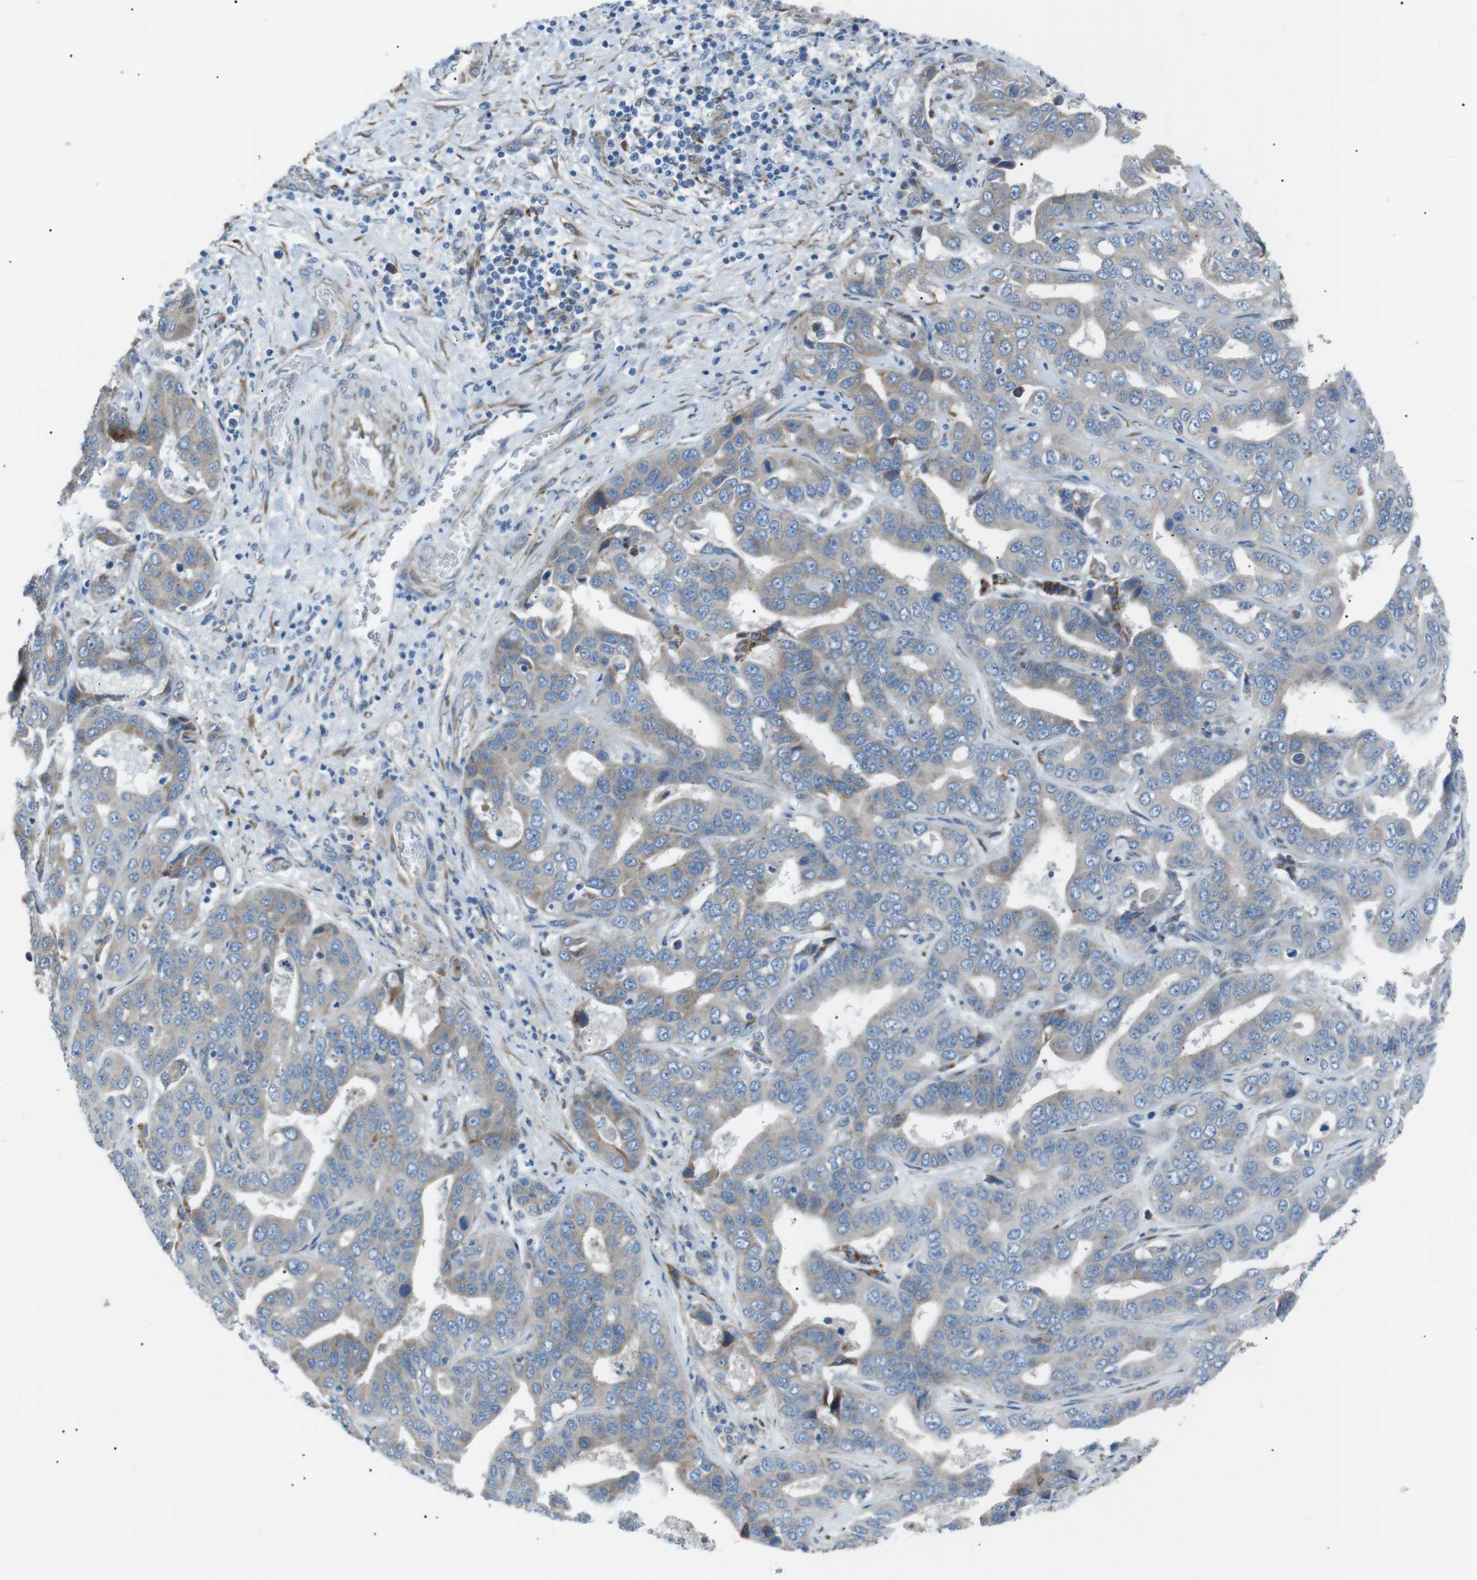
{"staining": {"intensity": "negative", "quantity": "none", "location": "none"}, "tissue": "liver cancer", "cell_type": "Tumor cells", "image_type": "cancer", "snomed": [{"axis": "morphology", "description": "Cholangiocarcinoma"}, {"axis": "topography", "description": "Liver"}], "caption": "IHC micrograph of human liver cancer (cholangiocarcinoma) stained for a protein (brown), which shows no staining in tumor cells. (Stains: DAB IHC with hematoxylin counter stain, Microscopy: brightfield microscopy at high magnification).", "gene": "MTARC2", "patient": {"sex": "female", "age": 52}}